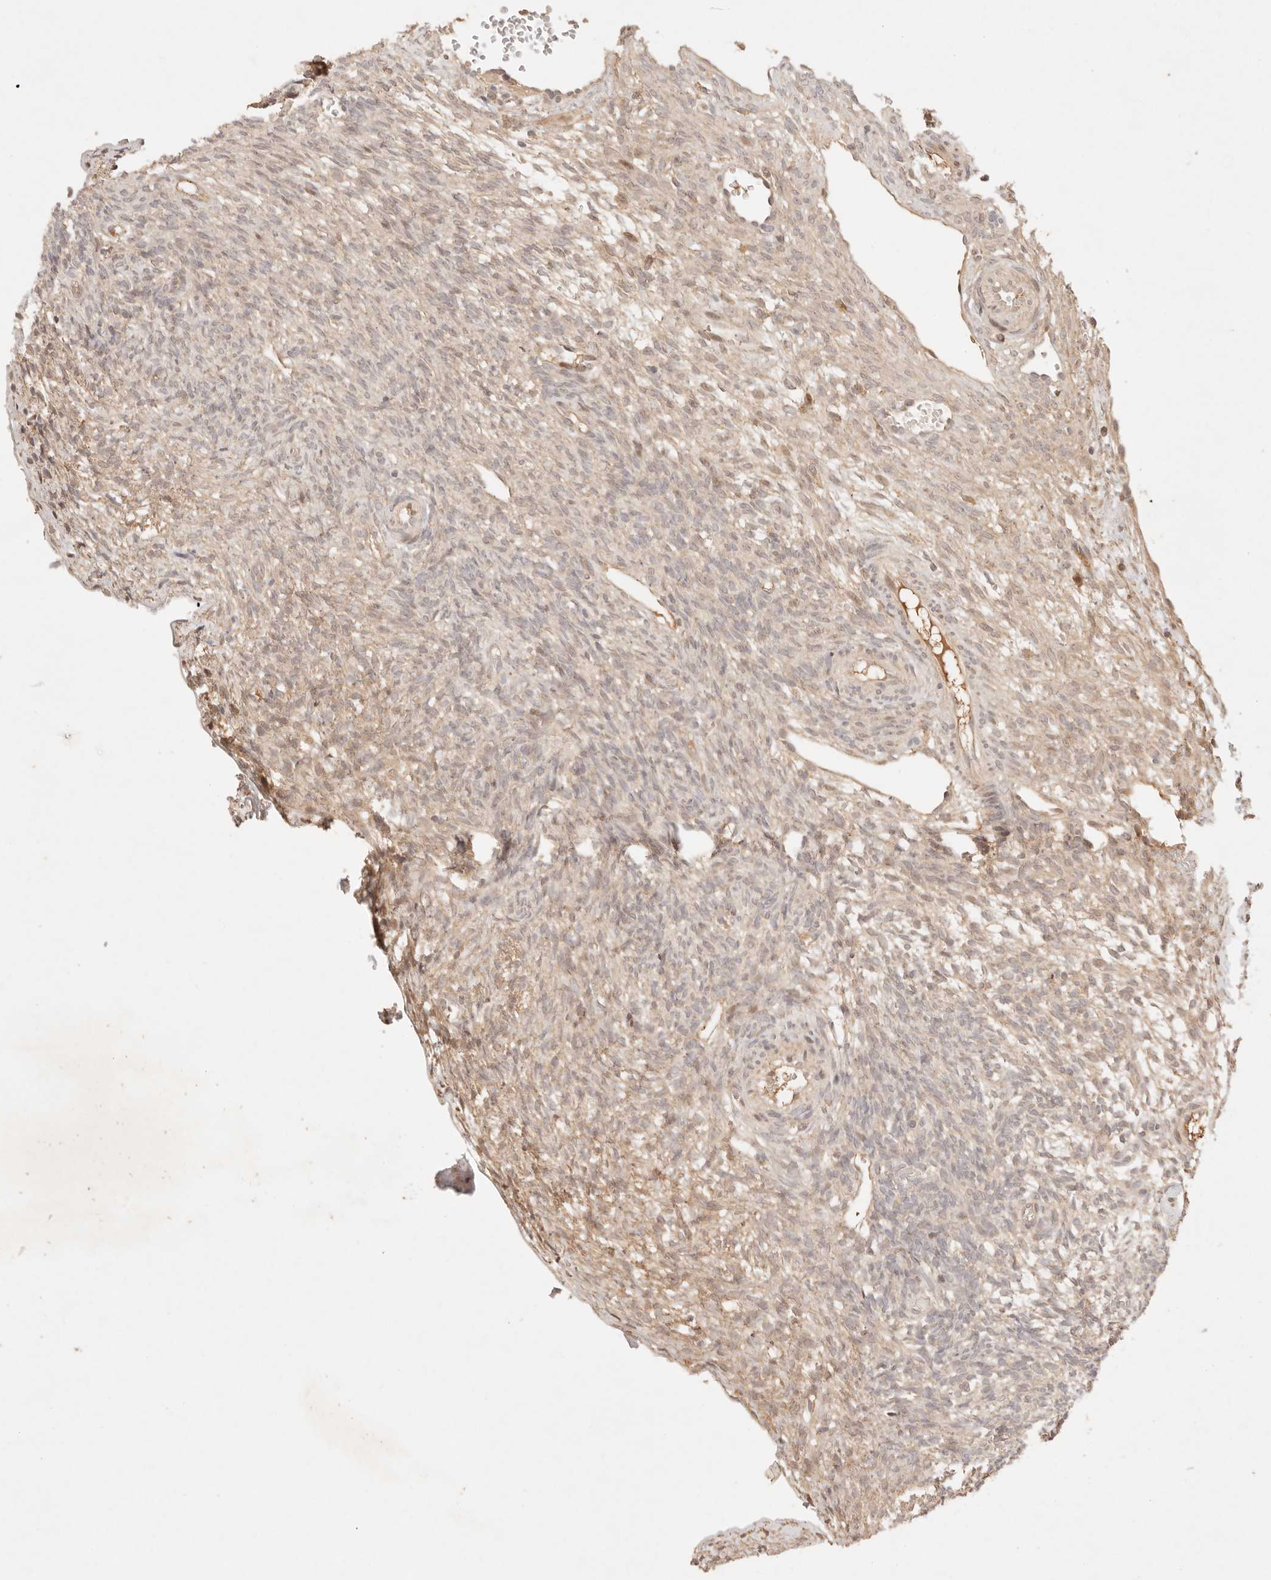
{"staining": {"intensity": "weak", "quantity": ">75%", "location": "cytoplasmic/membranous"}, "tissue": "ovary", "cell_type": "Follicle cells", "image_type": "normal", "snomed": [{"axis": "morphology", "description": "Normal tissue, NOS"}, {"axis": "topography", "description": "Ovary"}], "caption": "Immunohistochemistry (IHC) staining of unremarkable ovary, which exhibits low levels of weak cytoplasmic/membranous staining in approximately >75% of follicle cells indicating weak cytoplasmic/membranous protein staining. The staining was performed using DAB (3,3'-diaminobenzidine) (brown) for protein detection and nuclei were counterstained in hematoxylin (blue).", "gene": "PHLDA3", "patient": {"sex": "female", "age": 34}}